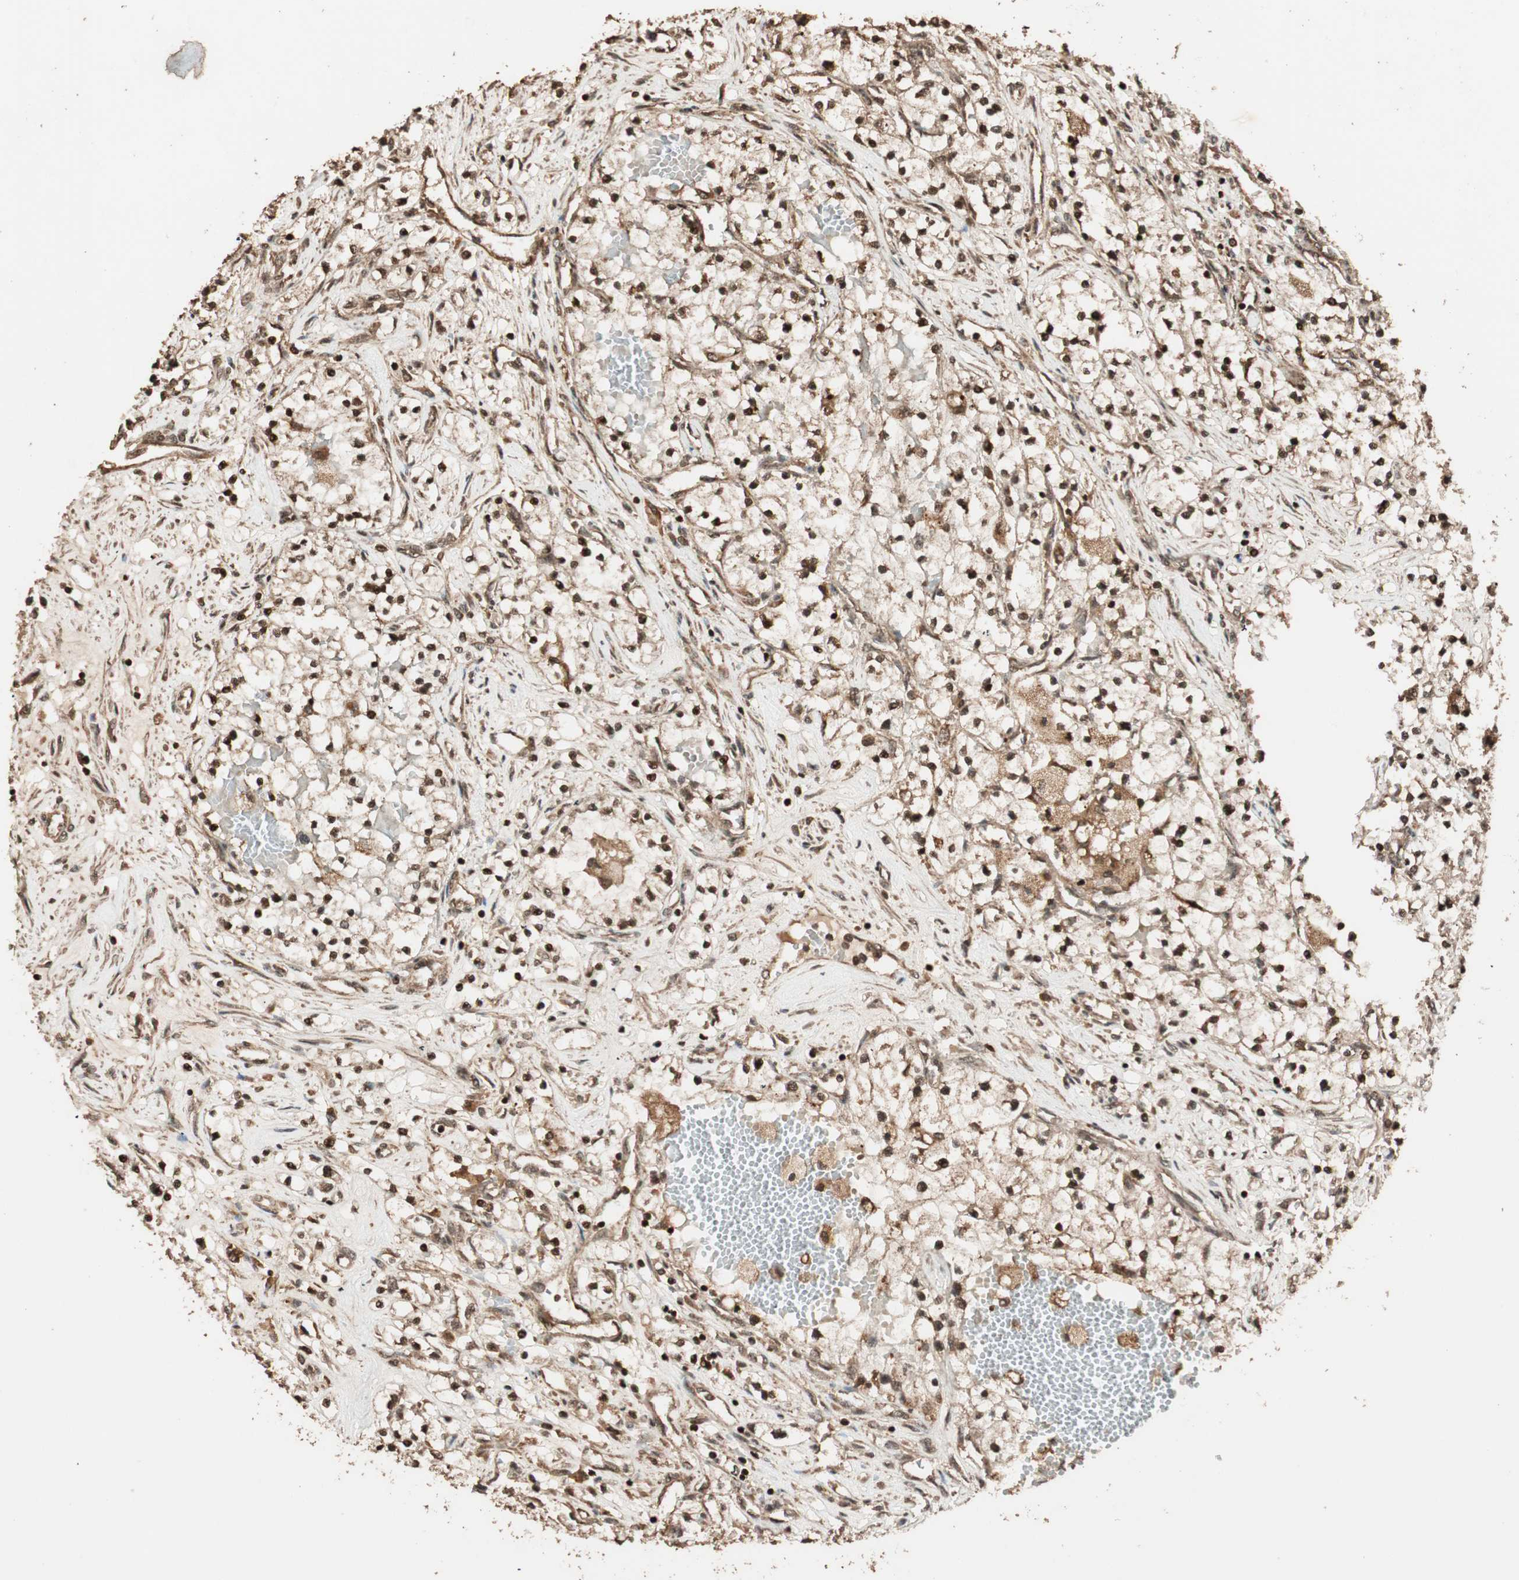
{"staining": {"intensity": "strong", "quantity": ">75%", "location": "cytoplasmic/membranous,nuclear"}, "tissue": "renal cancer", "cell_type": "Tumor cells", "image_type": "cancer", "snomed": [{"axis": "morphology", "description": "Adenocarcinoma, NOS"}, {"axis": "topography", "description": "Kidney"}], "caption": "This micrograph demonstrates immunohistochemistry (IHC) staining of adenocarcinoma (renal), with high strong cytoplasmic/membranous and nuclear expression in about >75% of tumor cells.", "gene": "ALKBH5", "patient": {"sex": "male", "age": 68}}